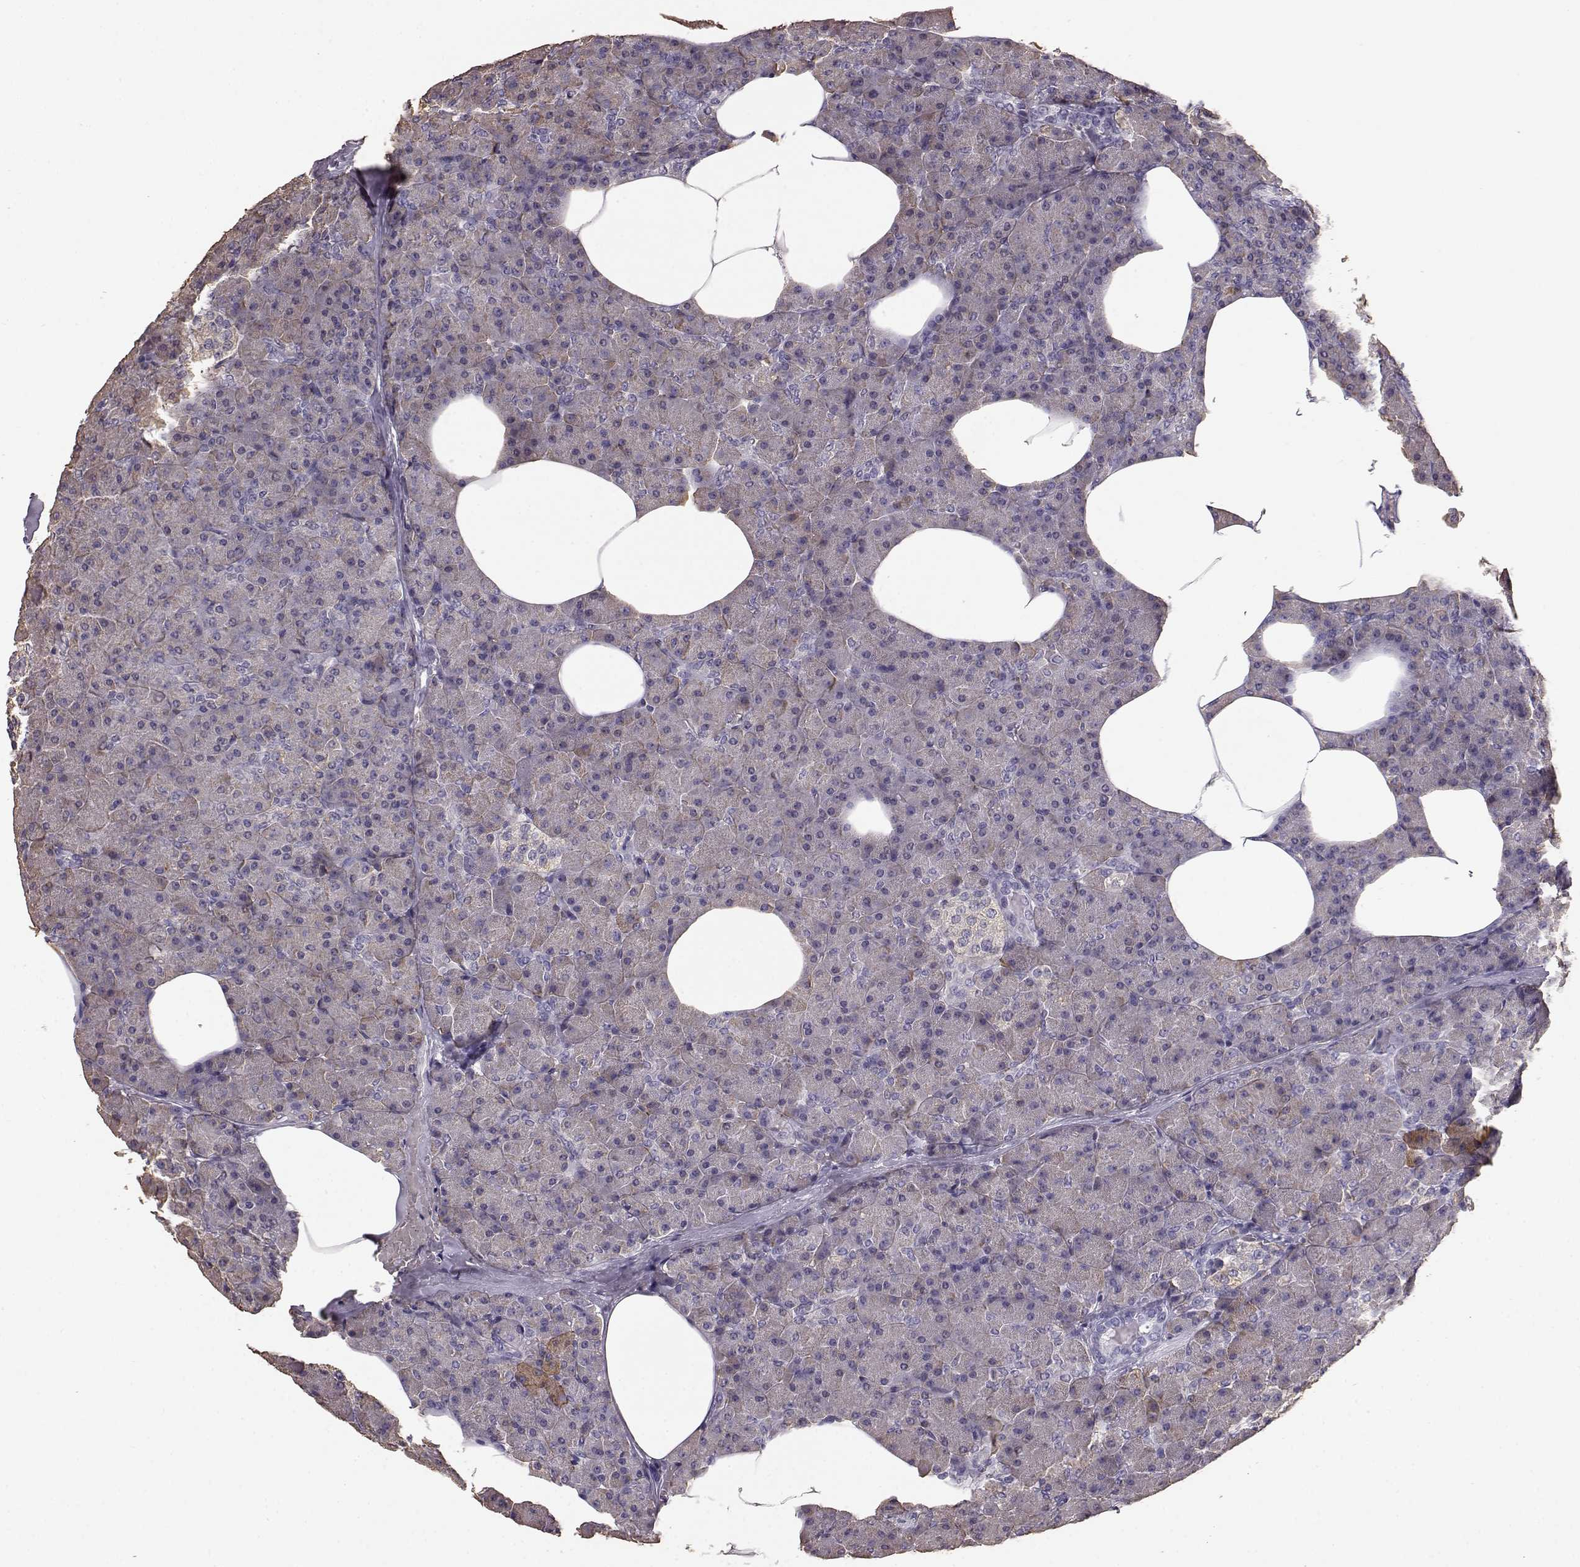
{"staining": {"intensity": "moderate", "quantity": "<25%", "location": "cytoplasmic/membranous"}, "tissue": "pancreas", "cell_type": "Exocrine glandular cells", "image_type": "normal", "snomed": [{"axis": "morphology", "description": "Normal tissue, NOS"}, {"axis": "topography", "description": "Pancreas"}], "caption": "Exocrine glandular cells display low levels of moderate cytoplasmic/membranous expression in about <25% of cells in normal human pancreas.", "gene": "GABRG3", "patient": {"sex": "female", "age": 45}}